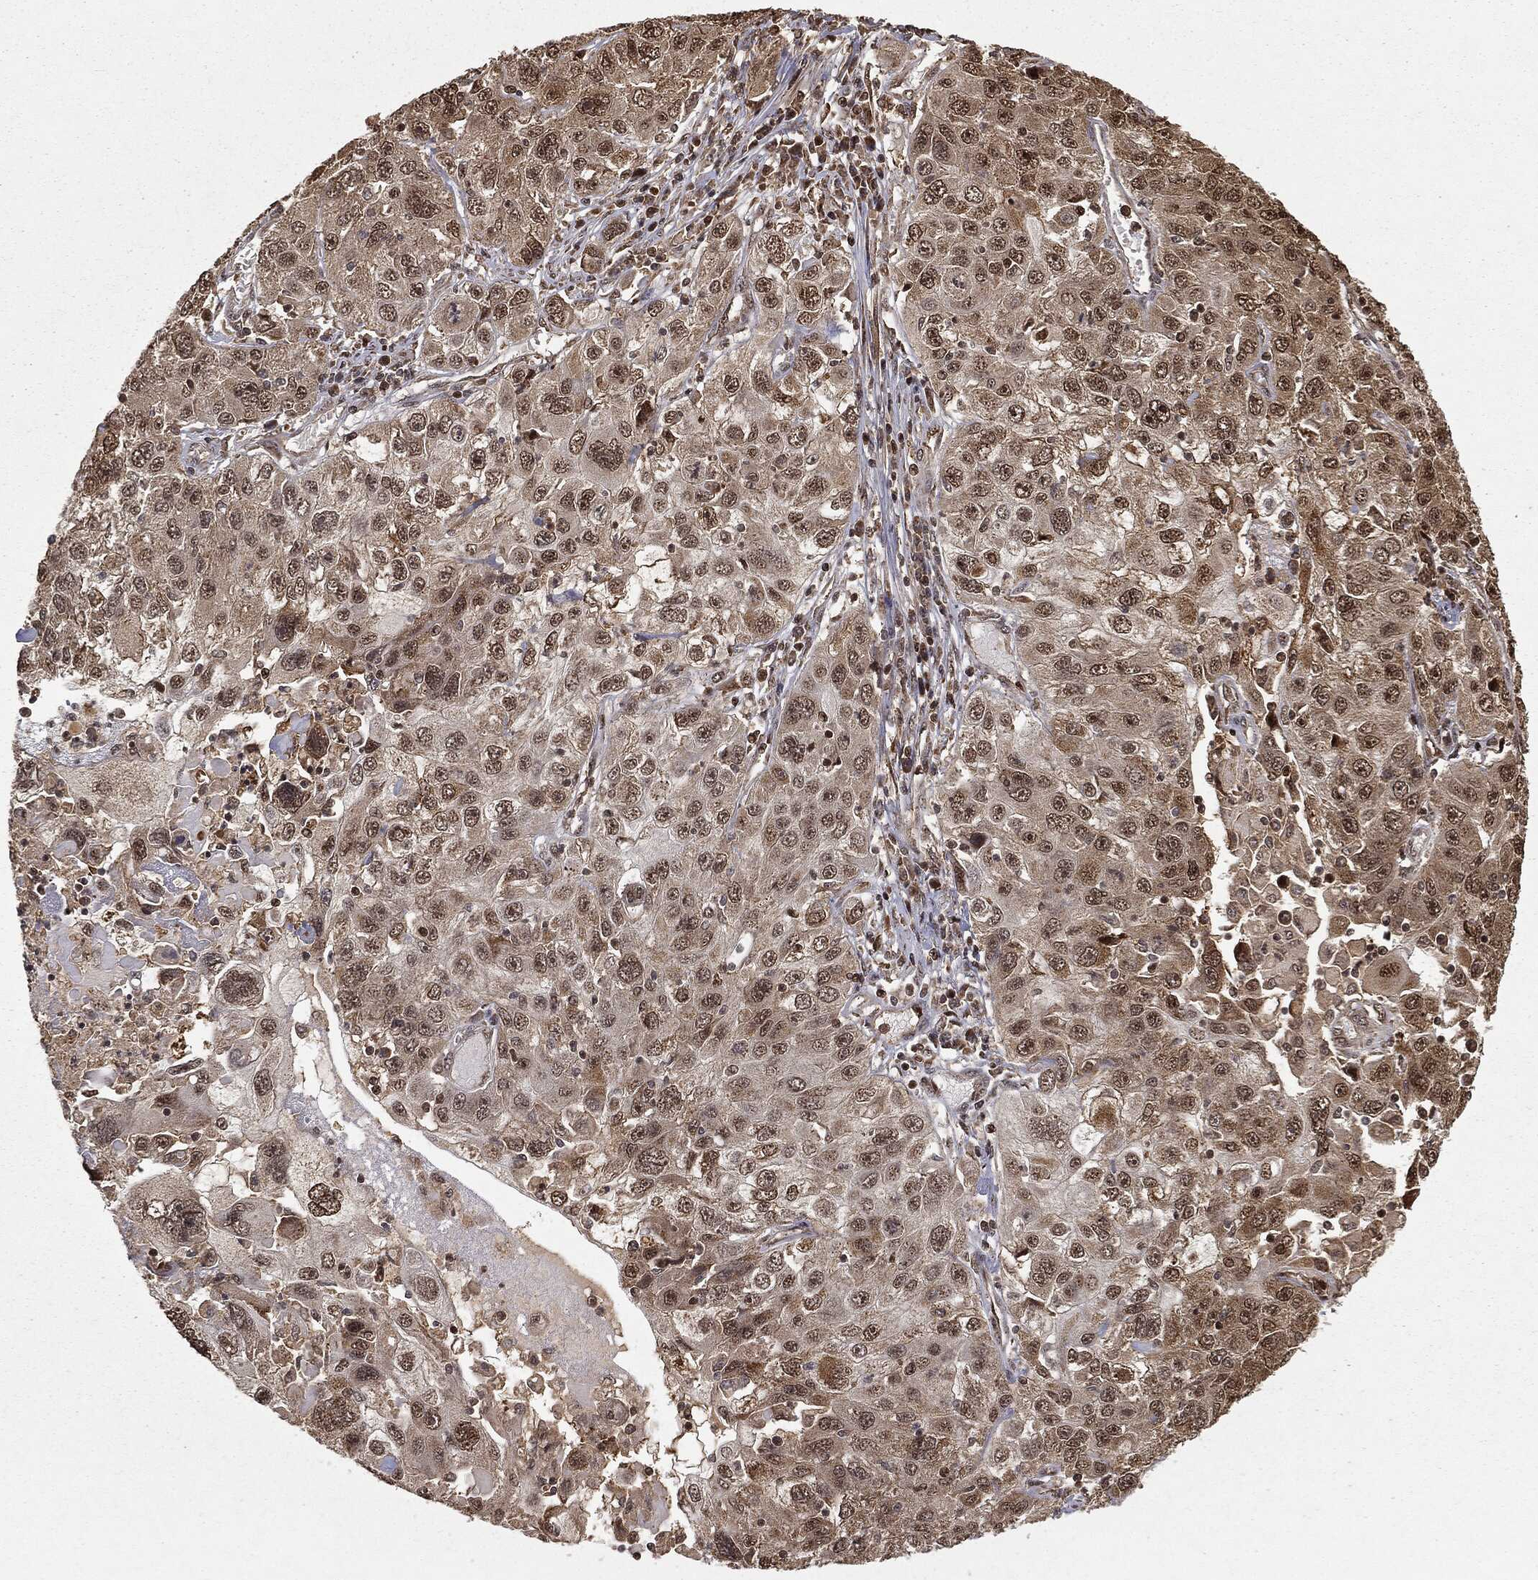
{"staining": {"intensity": "moderate", "quantity": "25%-75%", "location": "cytoplasmic/membranous,nuclear"}, "tissue": "stomach cancer", "cell_type": "Tumor cells", "image_type": "cancer", "snomed": [{"axis": "morphology", "description": "Adenocarcinoma, NOS"}, {"axis": "topography", "description": "Stomach"}], "caption": "Stomach cancer (adenocarcinoma) tissue shows moderate cytoplasmic/membranous and nuclear expression in approximately 25%-75% of tumor cells (Stains: DAB in brown, nuclei in blue, Microscopy: brightfield microscopy at high magnification).", "gene": "ZNHIT6", "patient": {"sex": "male", "age": 56}}